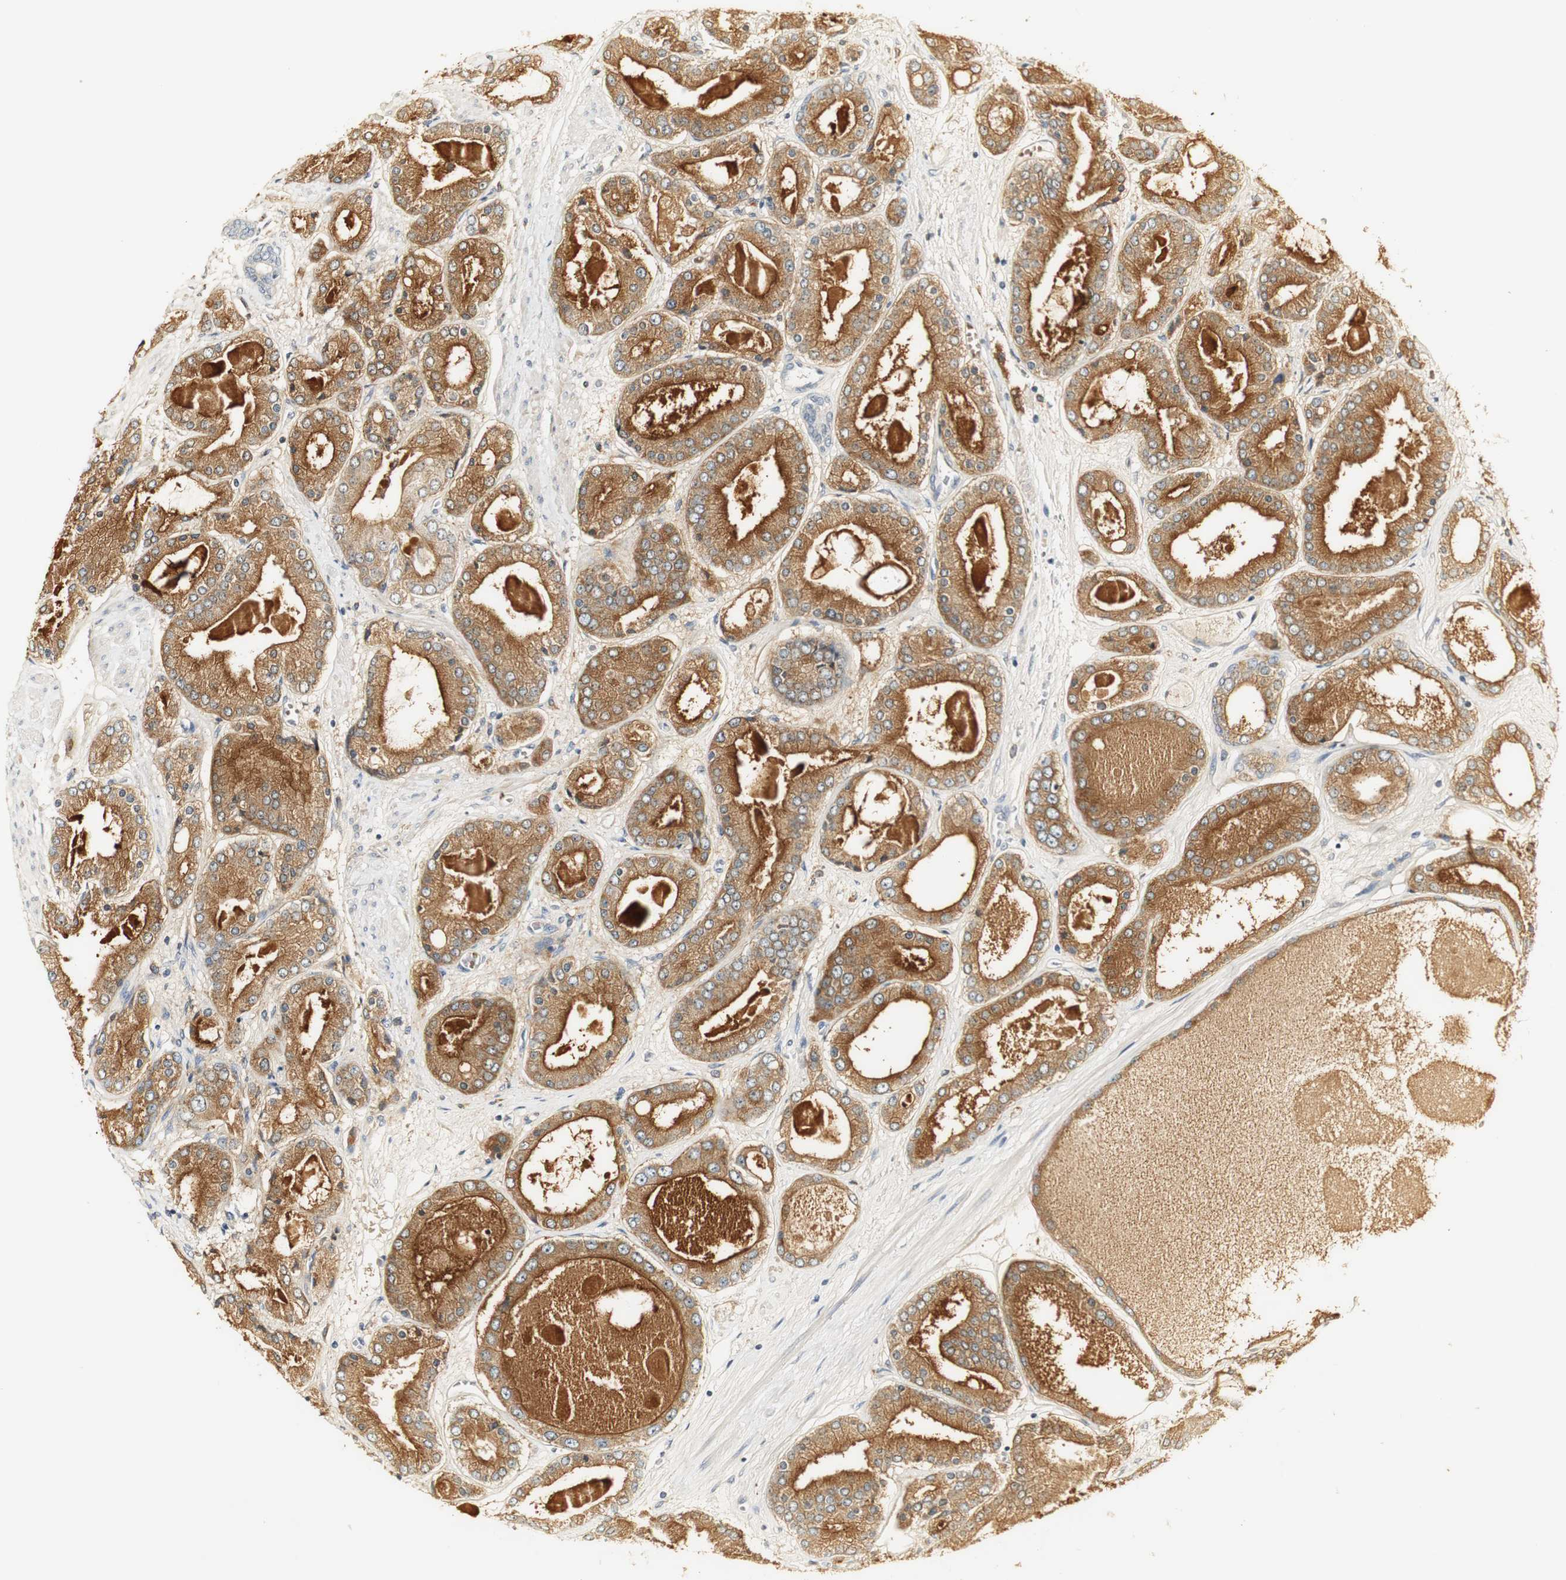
{"staining": {"intensity": "moderate", "quantity": ">75%", "location": "cytoplasmic/membranous"}, "tissue": "prostate cancer", "cell_type": "Tumor cells", "image_type": "cancer", "snomed": [{"axis": "morphology", "description": "Adenocarcinoma, High grade"}, {"axis": "topography", "description": "Prostate"}], "caption": "Brown immunohistochemical staining in human prostate adenocarcinoma (high-grade) shows moderate cytoplasmic/membranous expression in about >75% of tumor cells. (IHC, brightfield microscopy, high magnification).", "gene": "SYT7", "patient": {"sex": "male", "age": 59}}